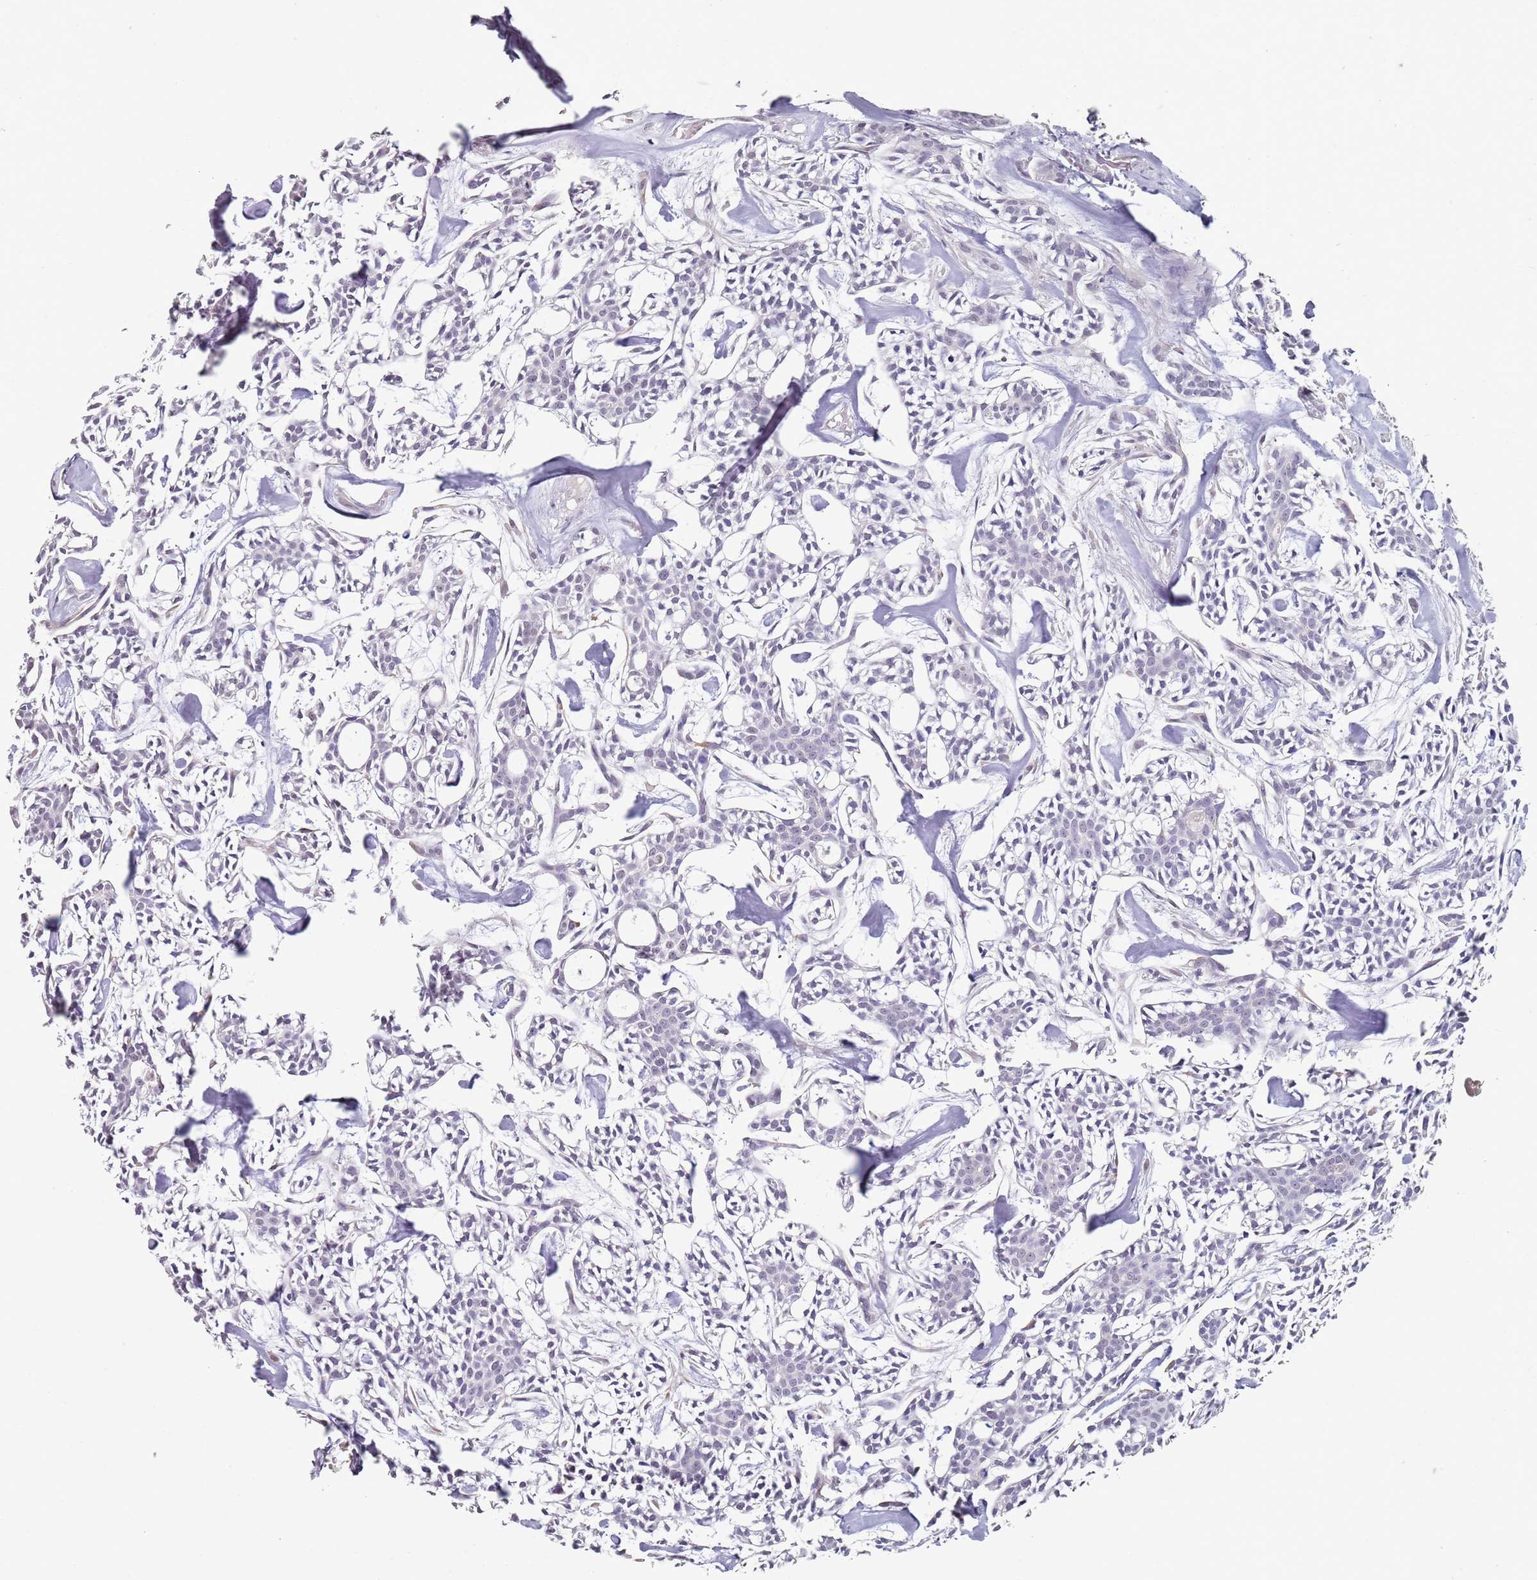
{"staining": {"intensity": "negative", "quantity": "none", "location": "none"}, "tissue": "head and neck cancer", "cell_type": "Tumor cells", "image_type": "cancer", "snomed": [{"axis": "morphology", "description": "Adenocarcinoma, NOS"}, {"axis": "topography", "description": "Salivary gland"}, {"axis": "topography", "description": "Head-Neck"}], "caption": "A photomicrograph of head and neck adenocarcinoma stained for a protein exhibits no brown staining in tumor cells.", "gene": "DNAH11", "patient": {"sex": "male", "age": 55}}